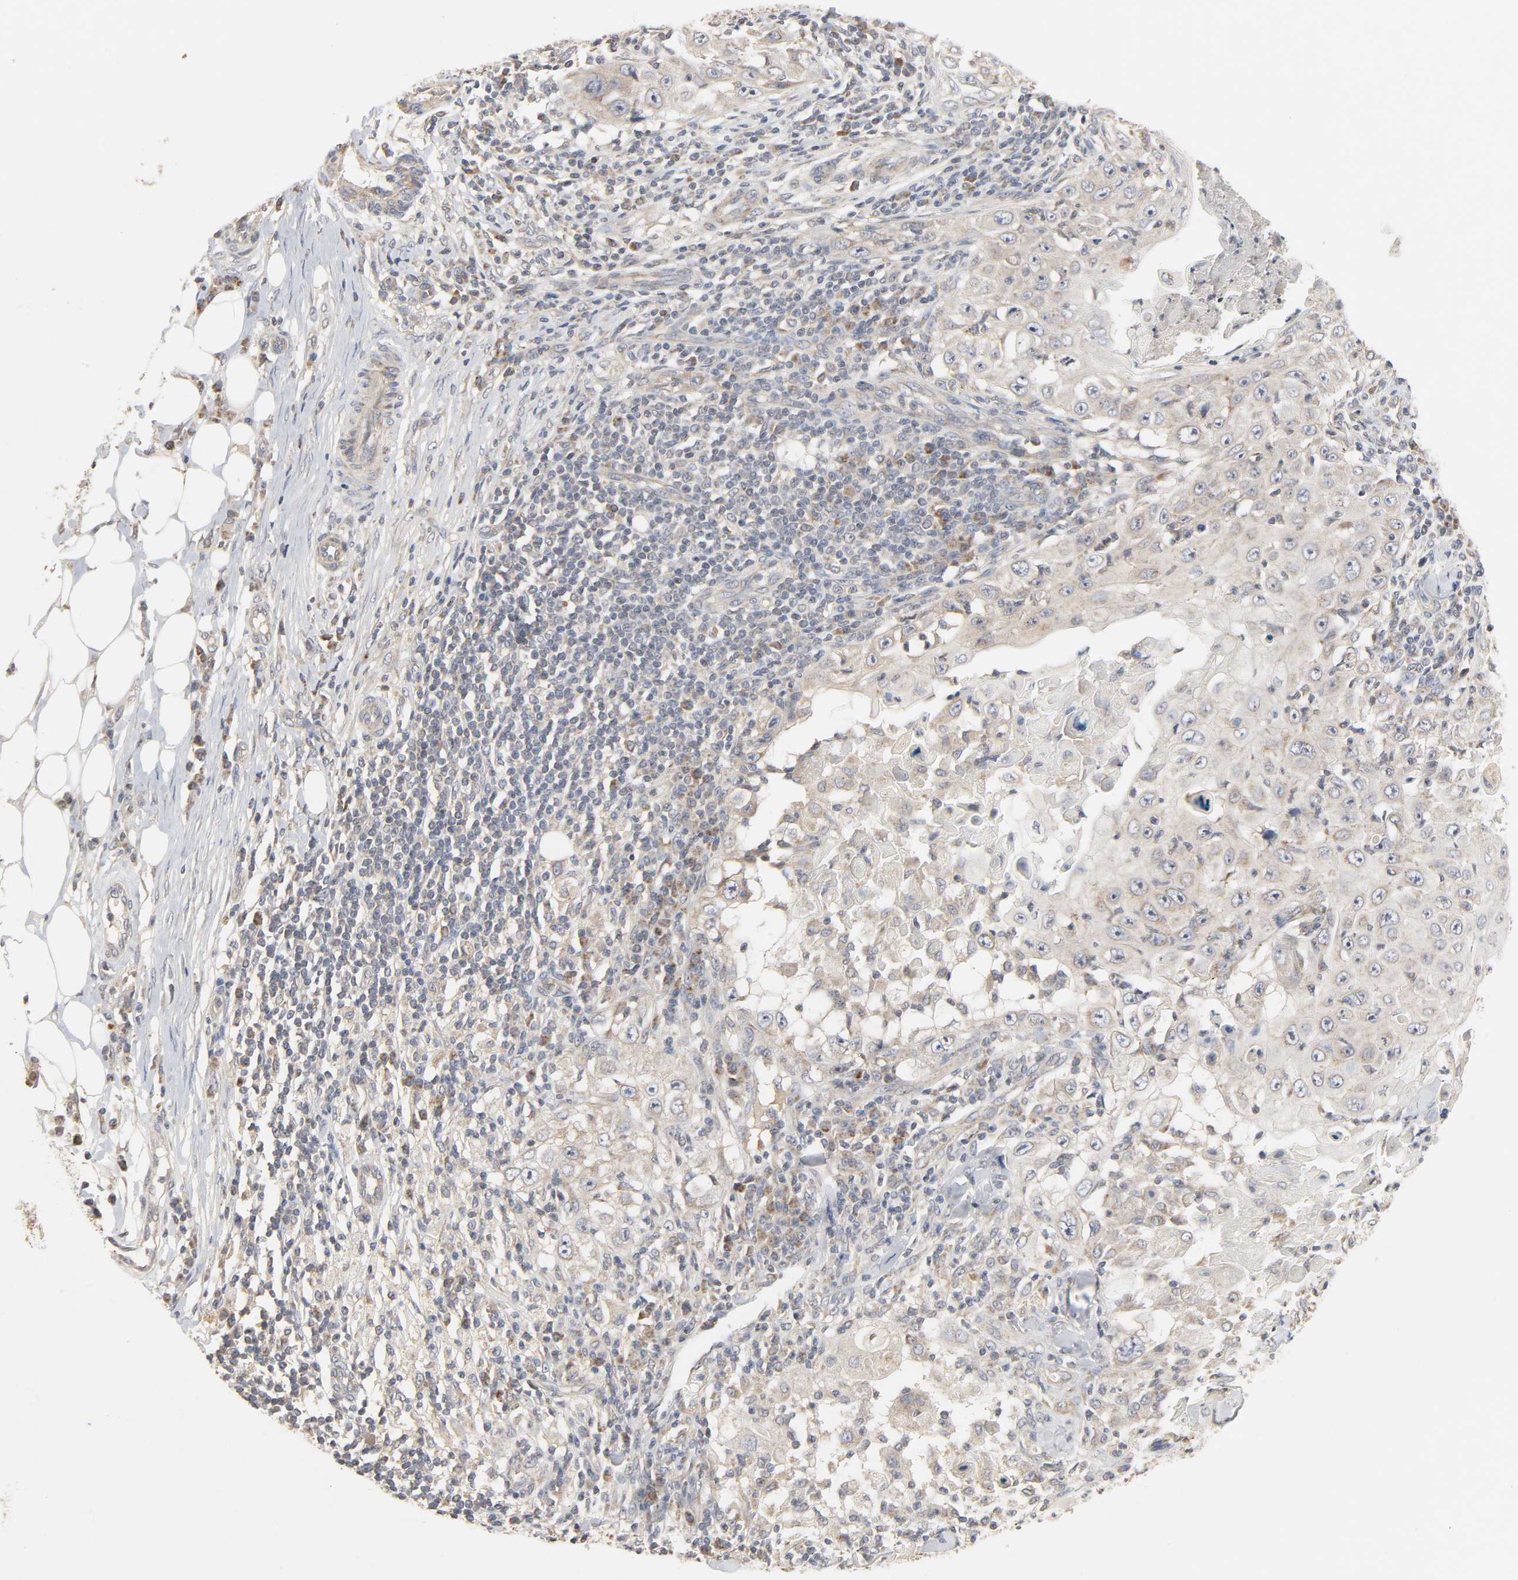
{"staining": {"intensity": "weak", "quantity": "25%-75%", "location": "cytoplasmic/membranous"}, "tissue": "skin cancer", "cell_type": "Tumor cells", "image_type": "cancer", "snomed": [{"axis": "morphology", "description": "Squamous cell carcinoma, NOS"}, {"axis": "topography", "description": "Skin"}], "caption": "High-magnification brightfield microscopy of squamous cell carcinoma (skin) stained with DAB (3,3'-diaminobenzidine) (brown) and counterstained with hematoxylin (blue). tumor cells exhibit weak cytoplasmic/membranous staining is appreciated in about25%-75% of cells.", "gene": "CLEC4E", "patient": {"sex": "male", "age": 86}}